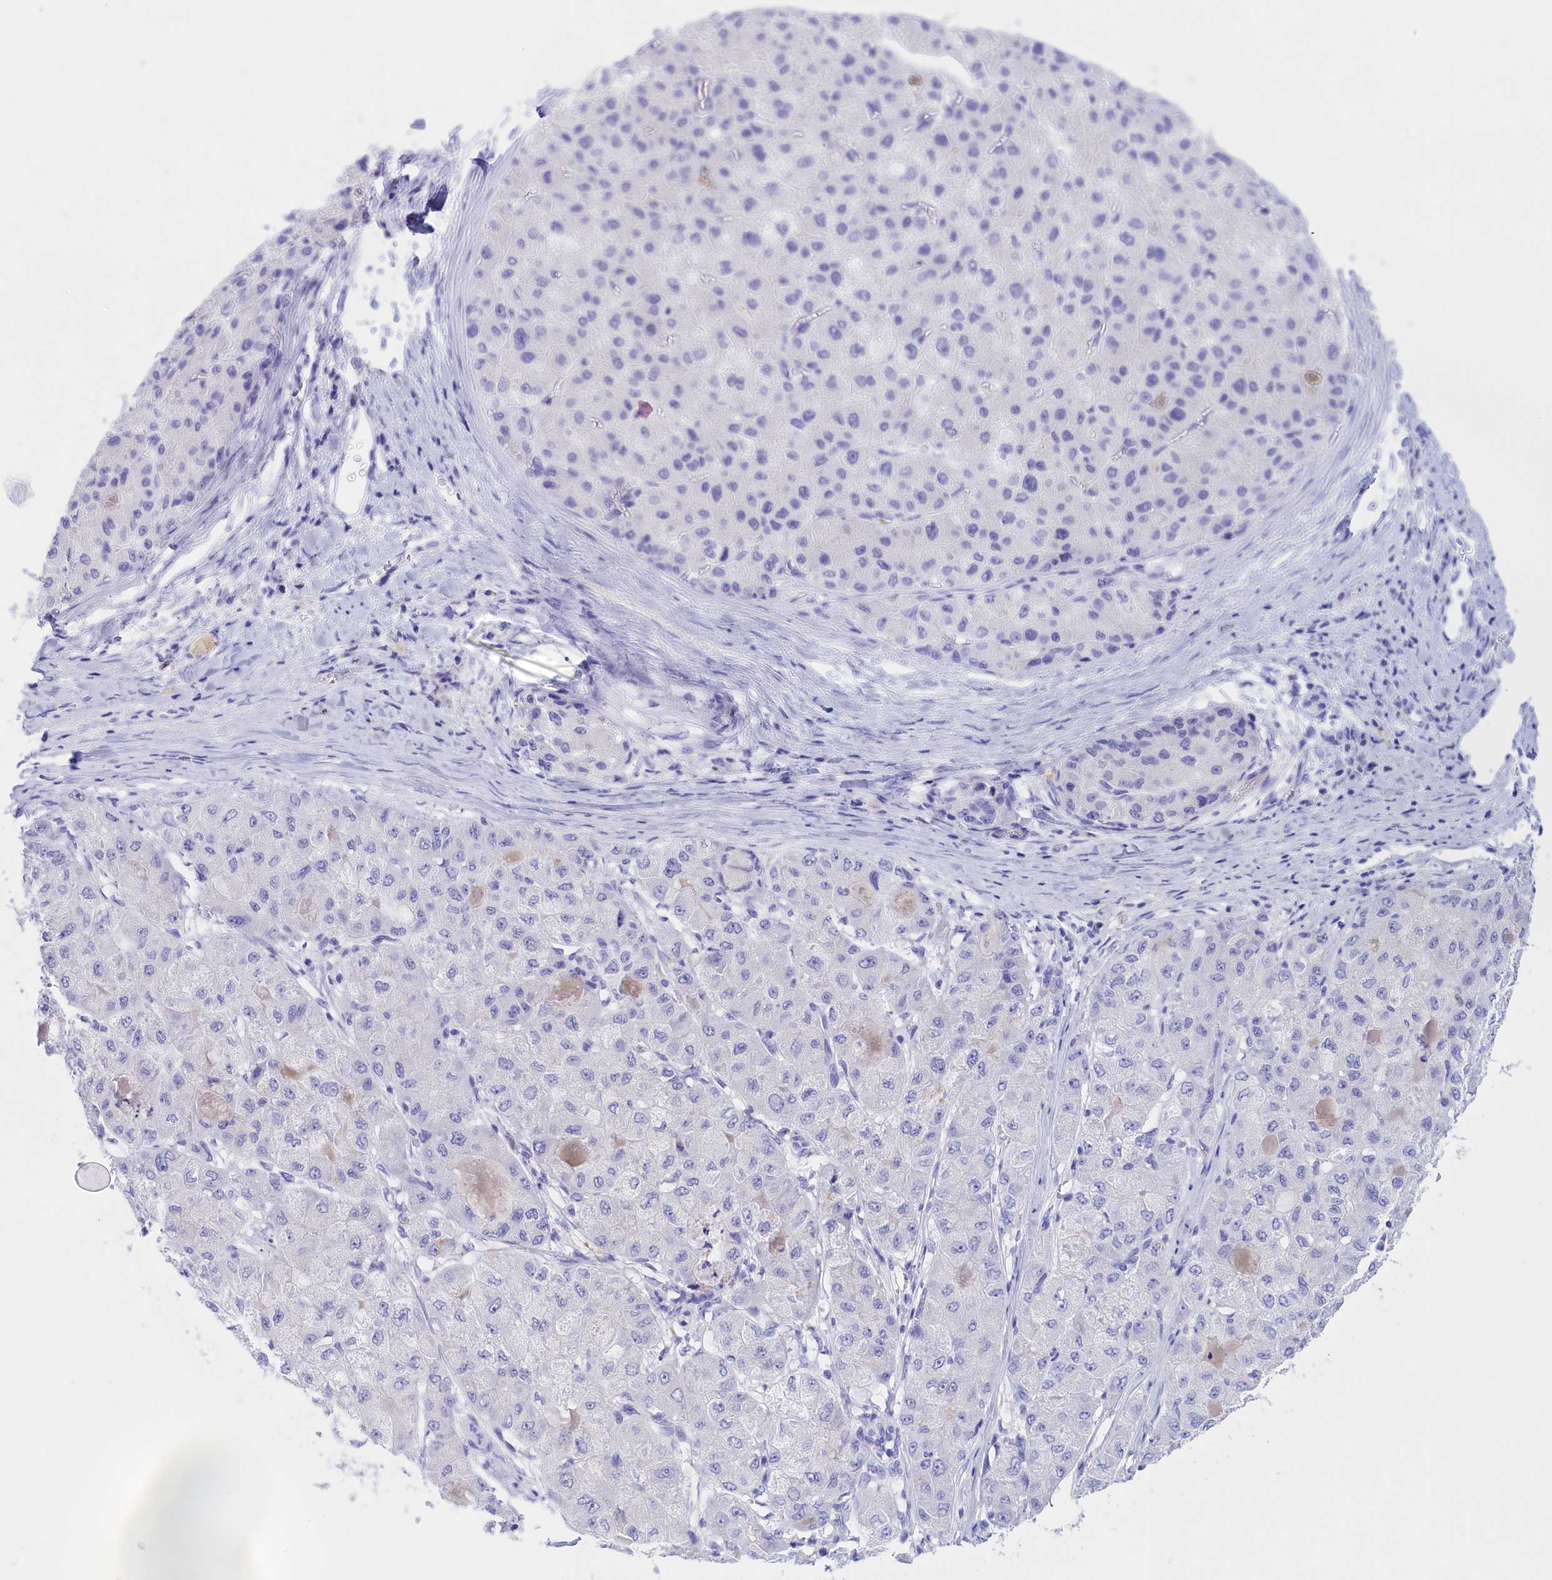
{"staining": {"intensity": "negative", "quantity": "none", "location": "none"}, "tissue": "liver cancer", "cell_type": "Tumor cells", "image_type": "cancer", "snomed": [{"axis": "morphology", "description": "Carcinoma, Hepatocellular, NOS"}, {"axis": "topography", "description": "Liver"}], "caption": "Liver cancer was stained to show a protein in brown. There is no significant staining in tumor cells.", "gene": "PROK2", "patient": {"sex": "male", "age": 80}}